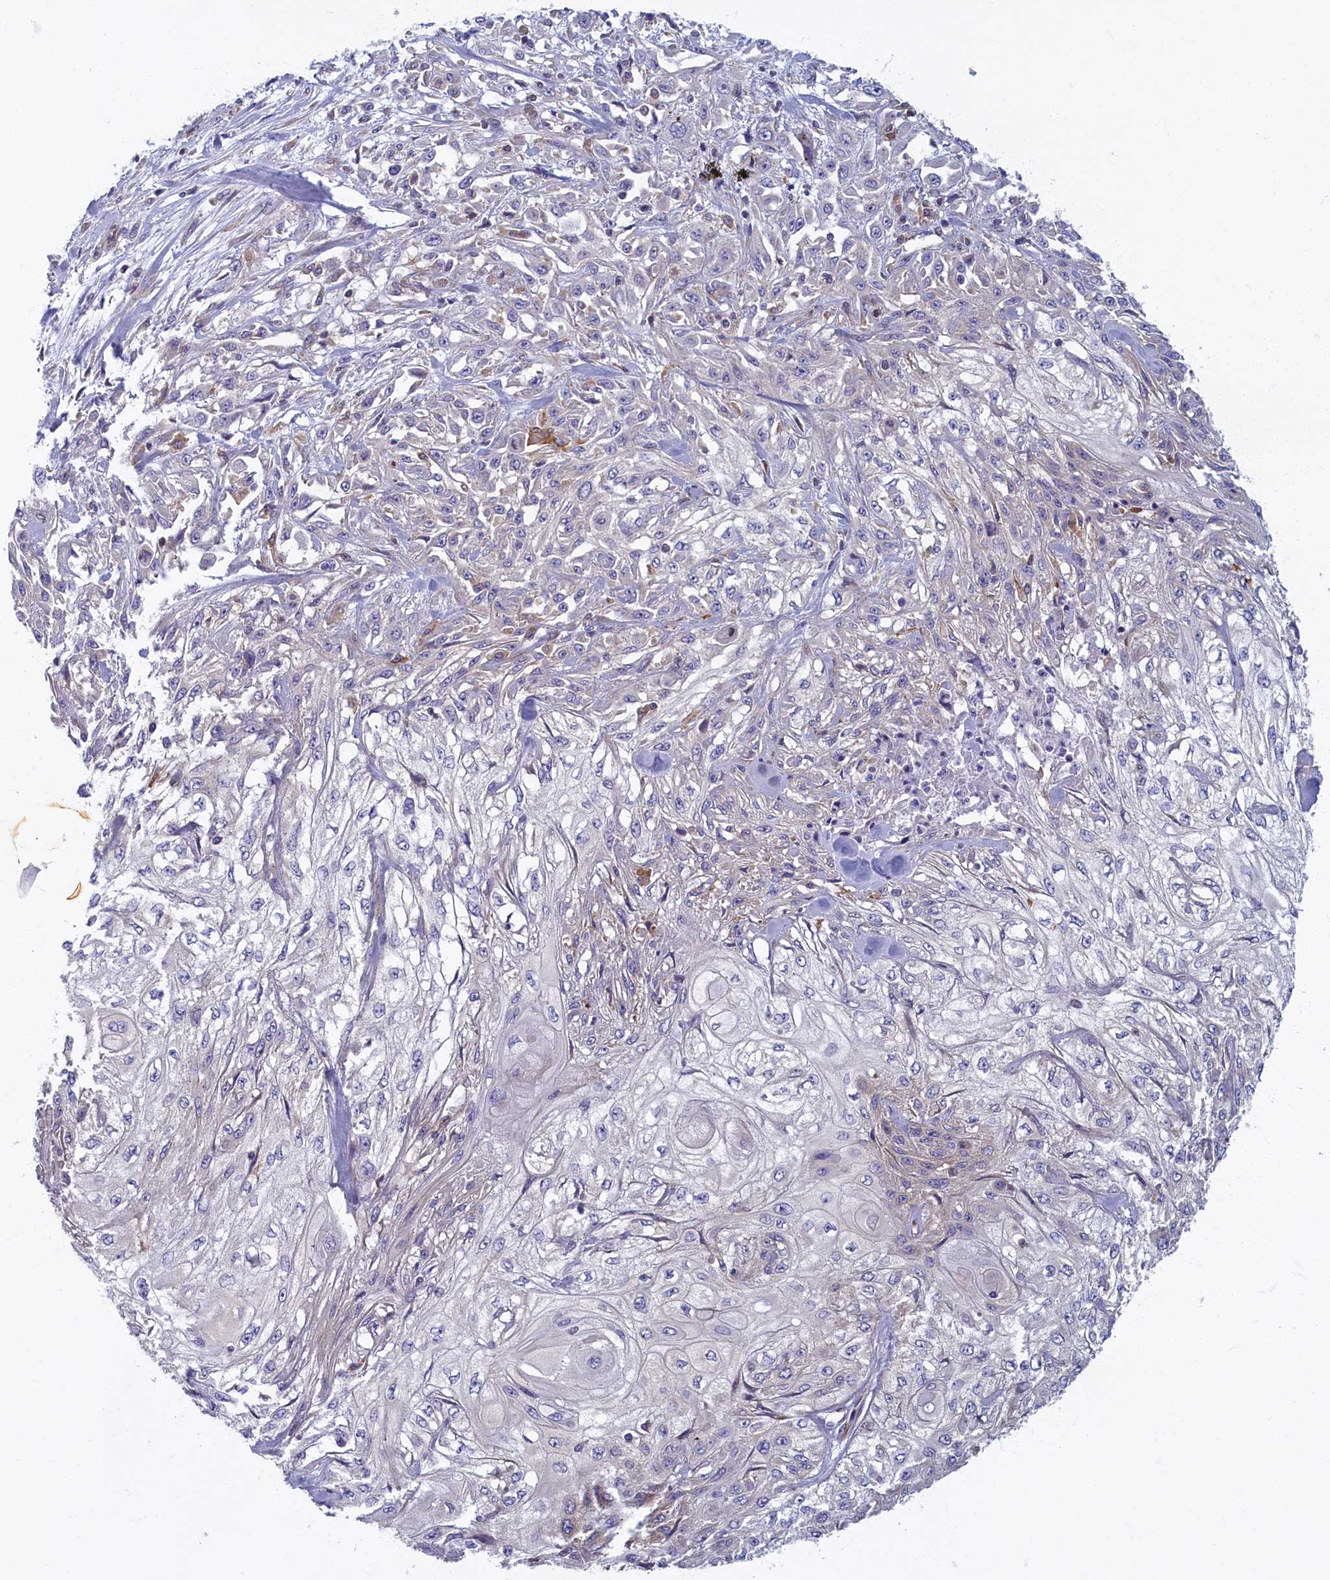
{"staining": {"intensity": "negative", "quantity": "none", "location": "none"}, "tissue": "skin cancer", "cell_type": "Tumor cells", "image_type": "cancer", "snomed": [{"axis": "morphology", "description": "Squamous cell carcinoma, NOS"}, {"axis": "morphology", "description": "Squamous cell carcinoma, metastatic, NOS"}, {"axis": "topography", "description": "Skin"}, {"axis": "topography", "description": "Lymph node"}], "caption": "The image reveals no staining of tumor cells in skin cancer. (Immunohistochemistry, brightfield microscopy, high magnification).", "gene": "NOL10", "patient": {"sex": "male", "age": 75}}